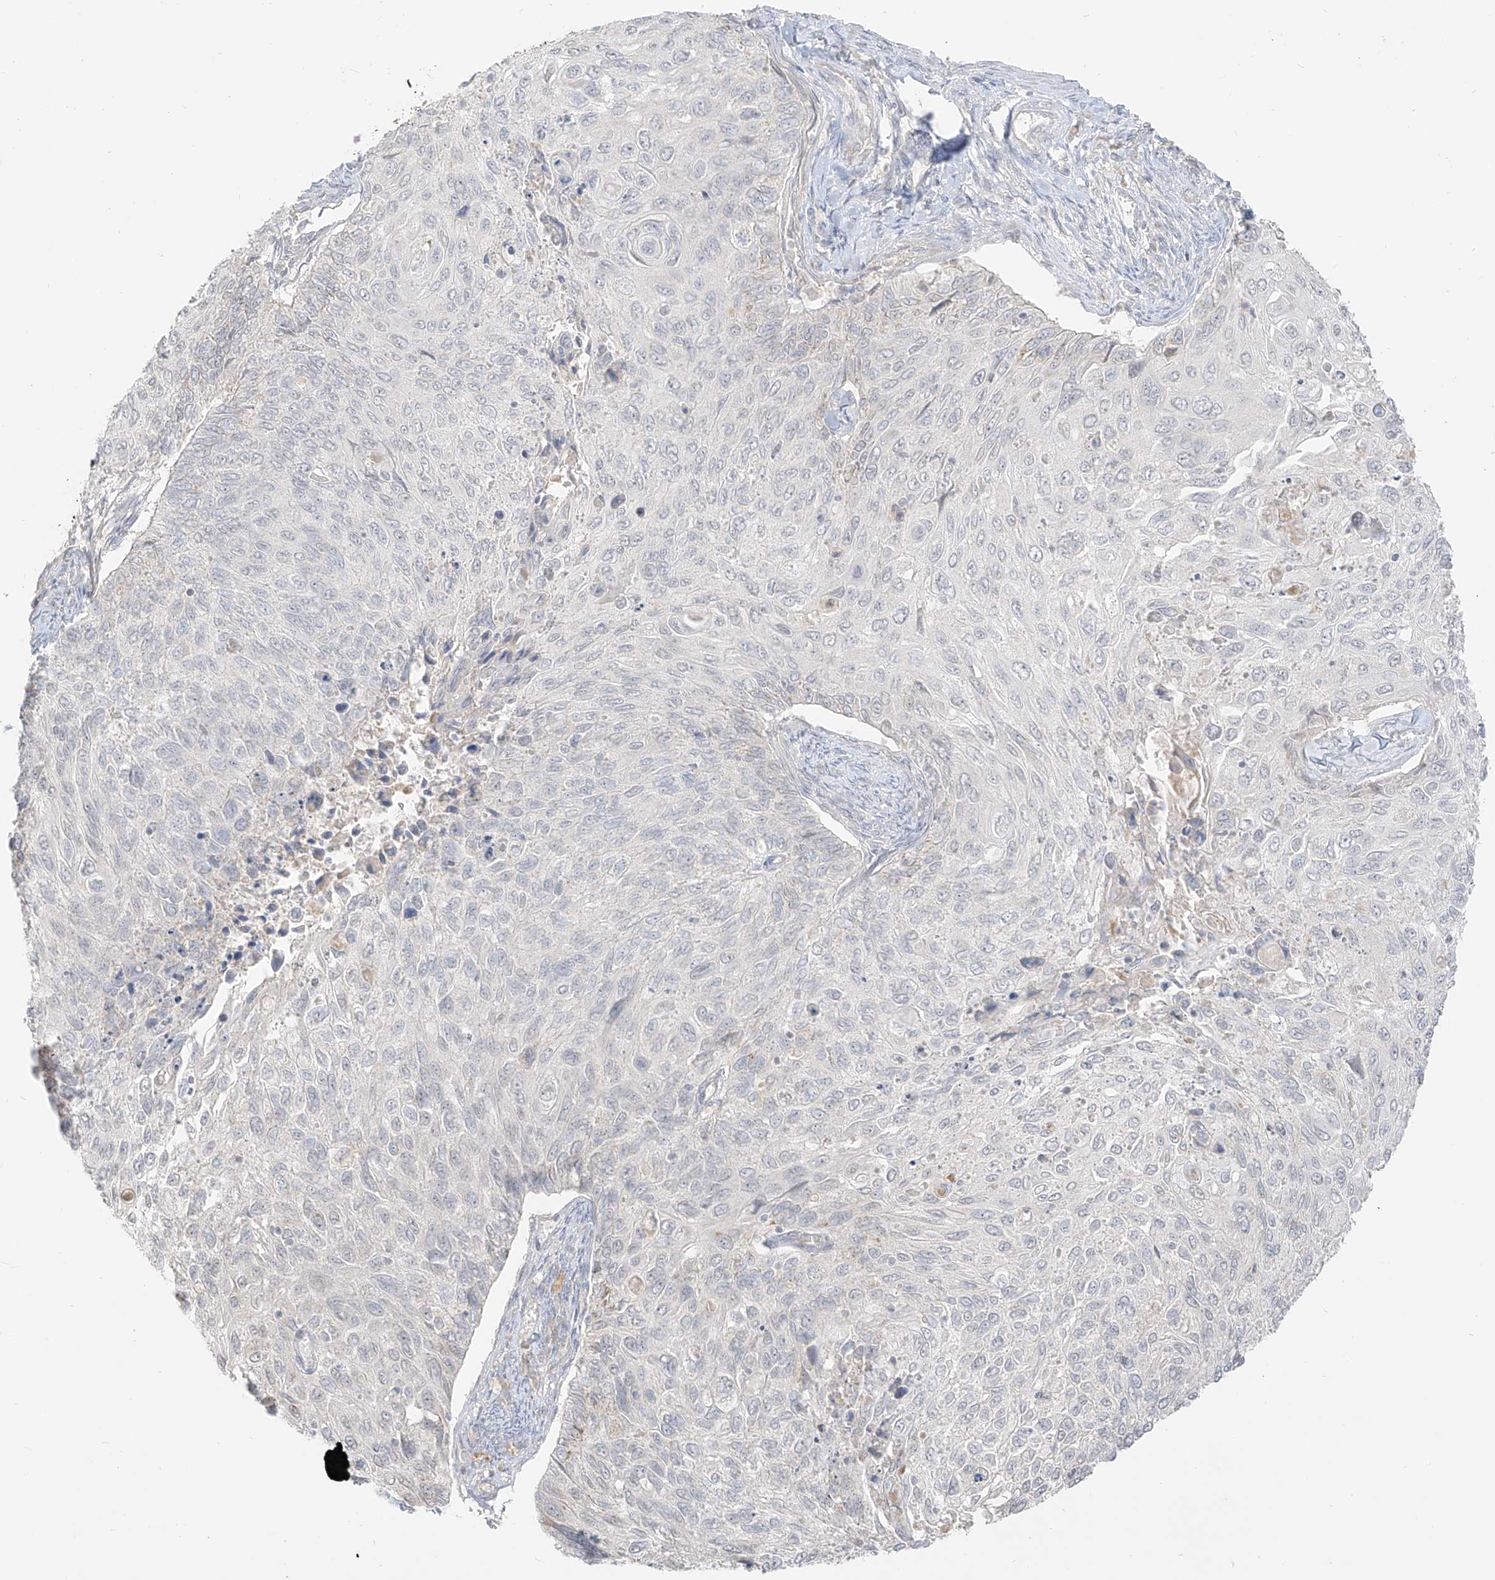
{"staining": {"intensity": "negative", "quantity": "none", "location": "none"}, "tissue": "cervical cancer", "cell_type": "Tumor cells", "image_type": "cancer", "snomed": [{"axis": "morphology", "description": "Squamous cell carcinoma, NOS"}, {"axis": "topography", "description": "Cervix"}], "caption": "Immunohistochemical staining of squamous cell carcinoma (cervical) reveals no significant positivity in tumor cells. (DAB immunohistochemistry, high magnification).", "gene": "LIPT1", "patient": {"sex": "female", "age": 70}}